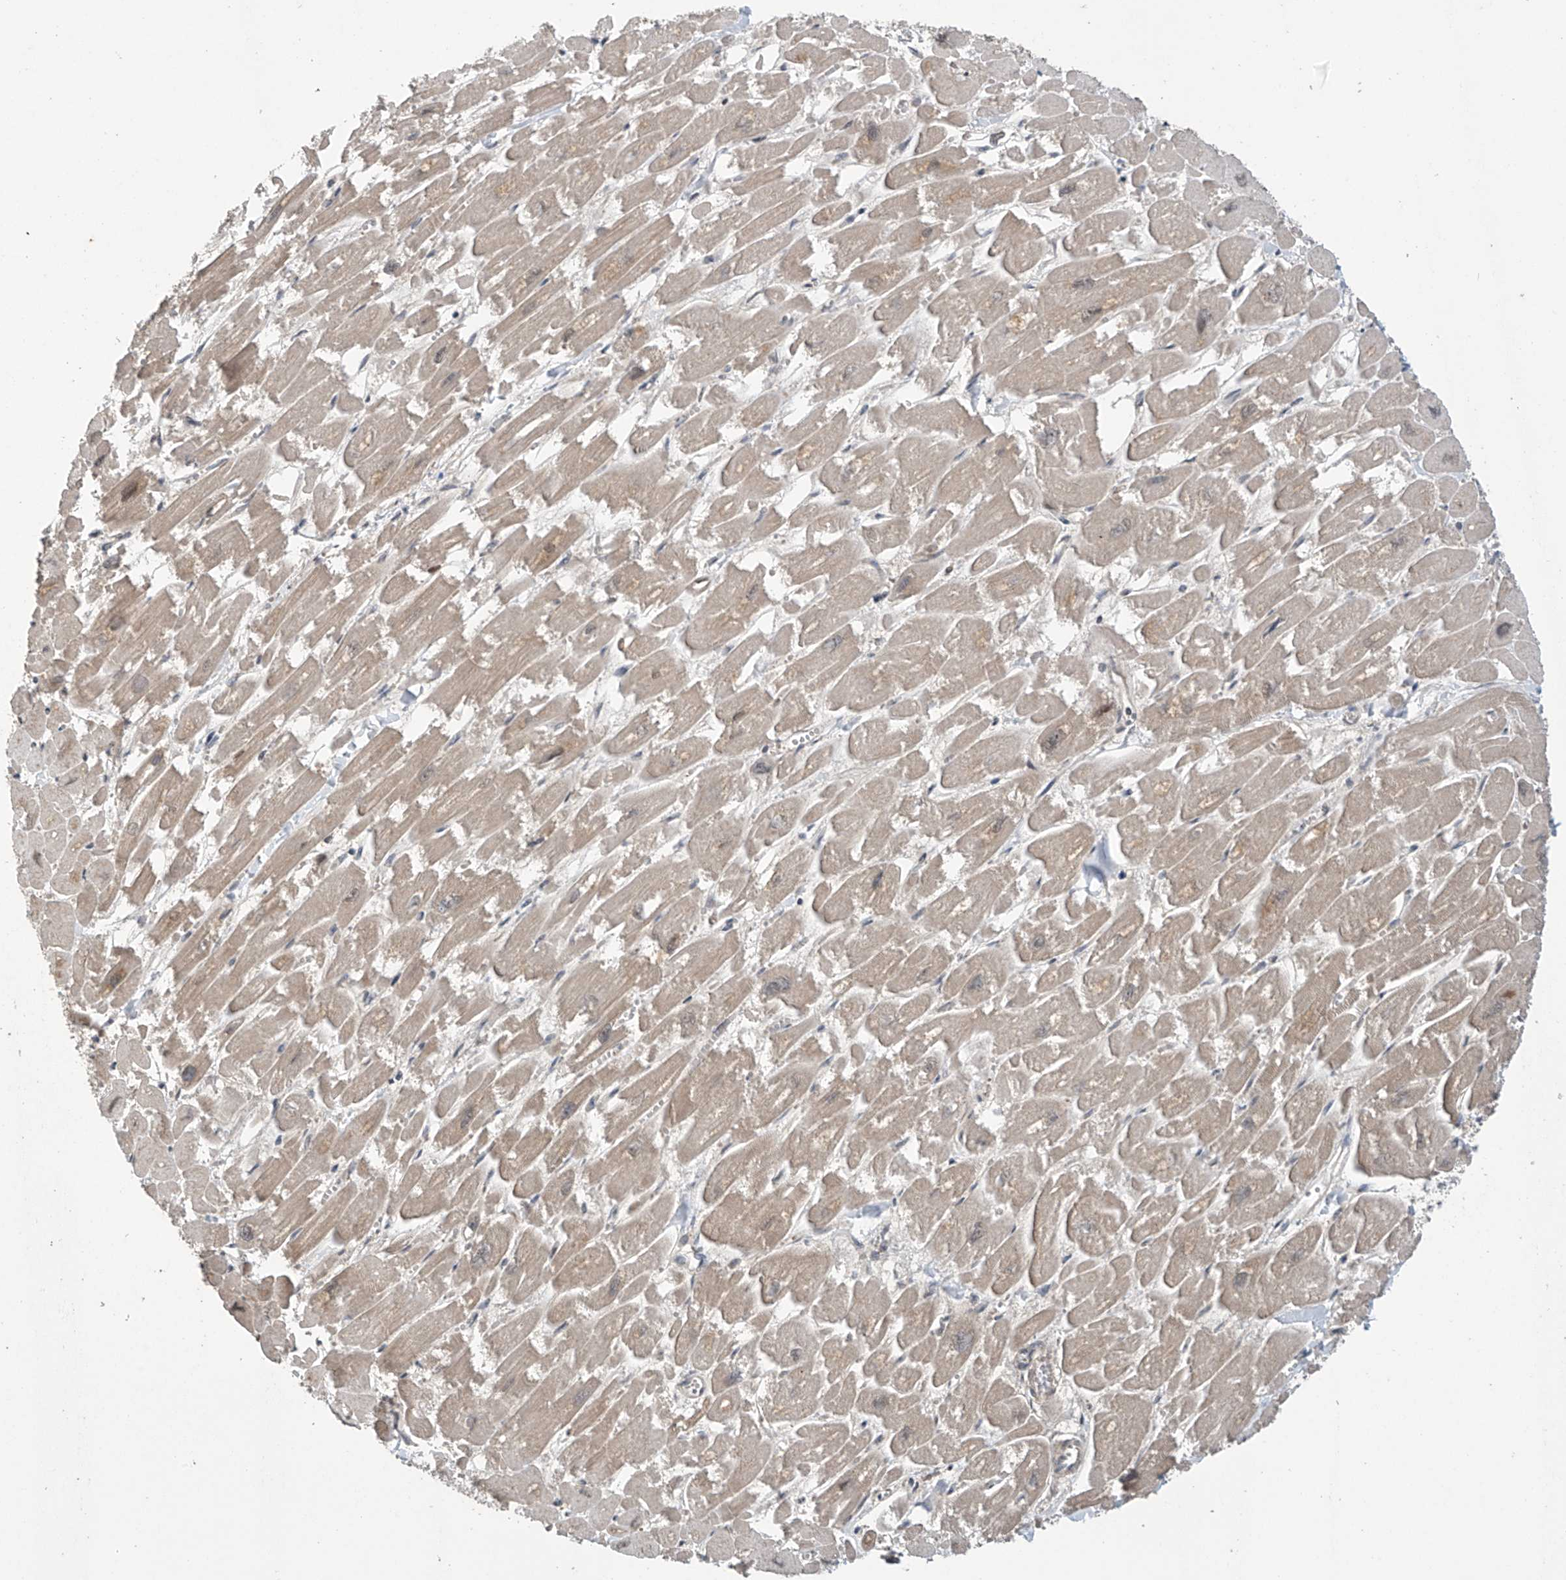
{"staining": {"intensity": "weak", "quantity": ">75%", "location": "cytoplasmic/membranous"}, "tissue": "heart muscle", "cell_type": "Cardiomyocytes", "image_type": "normal", "snomed": [{"axis": "morphology", "description": "Normal tissue, NOS"}, {"axis": "topography", "description": "Heart"}], "caption": "Approximately >75% of cardiomyocytes in benign human heart muscle reveal weak cytoplasmic/membranous protein staining as visualized by brown immunohistochemical staining.", "gene": "ABHD13", "patient": {"sex": "male", "age": 54}}